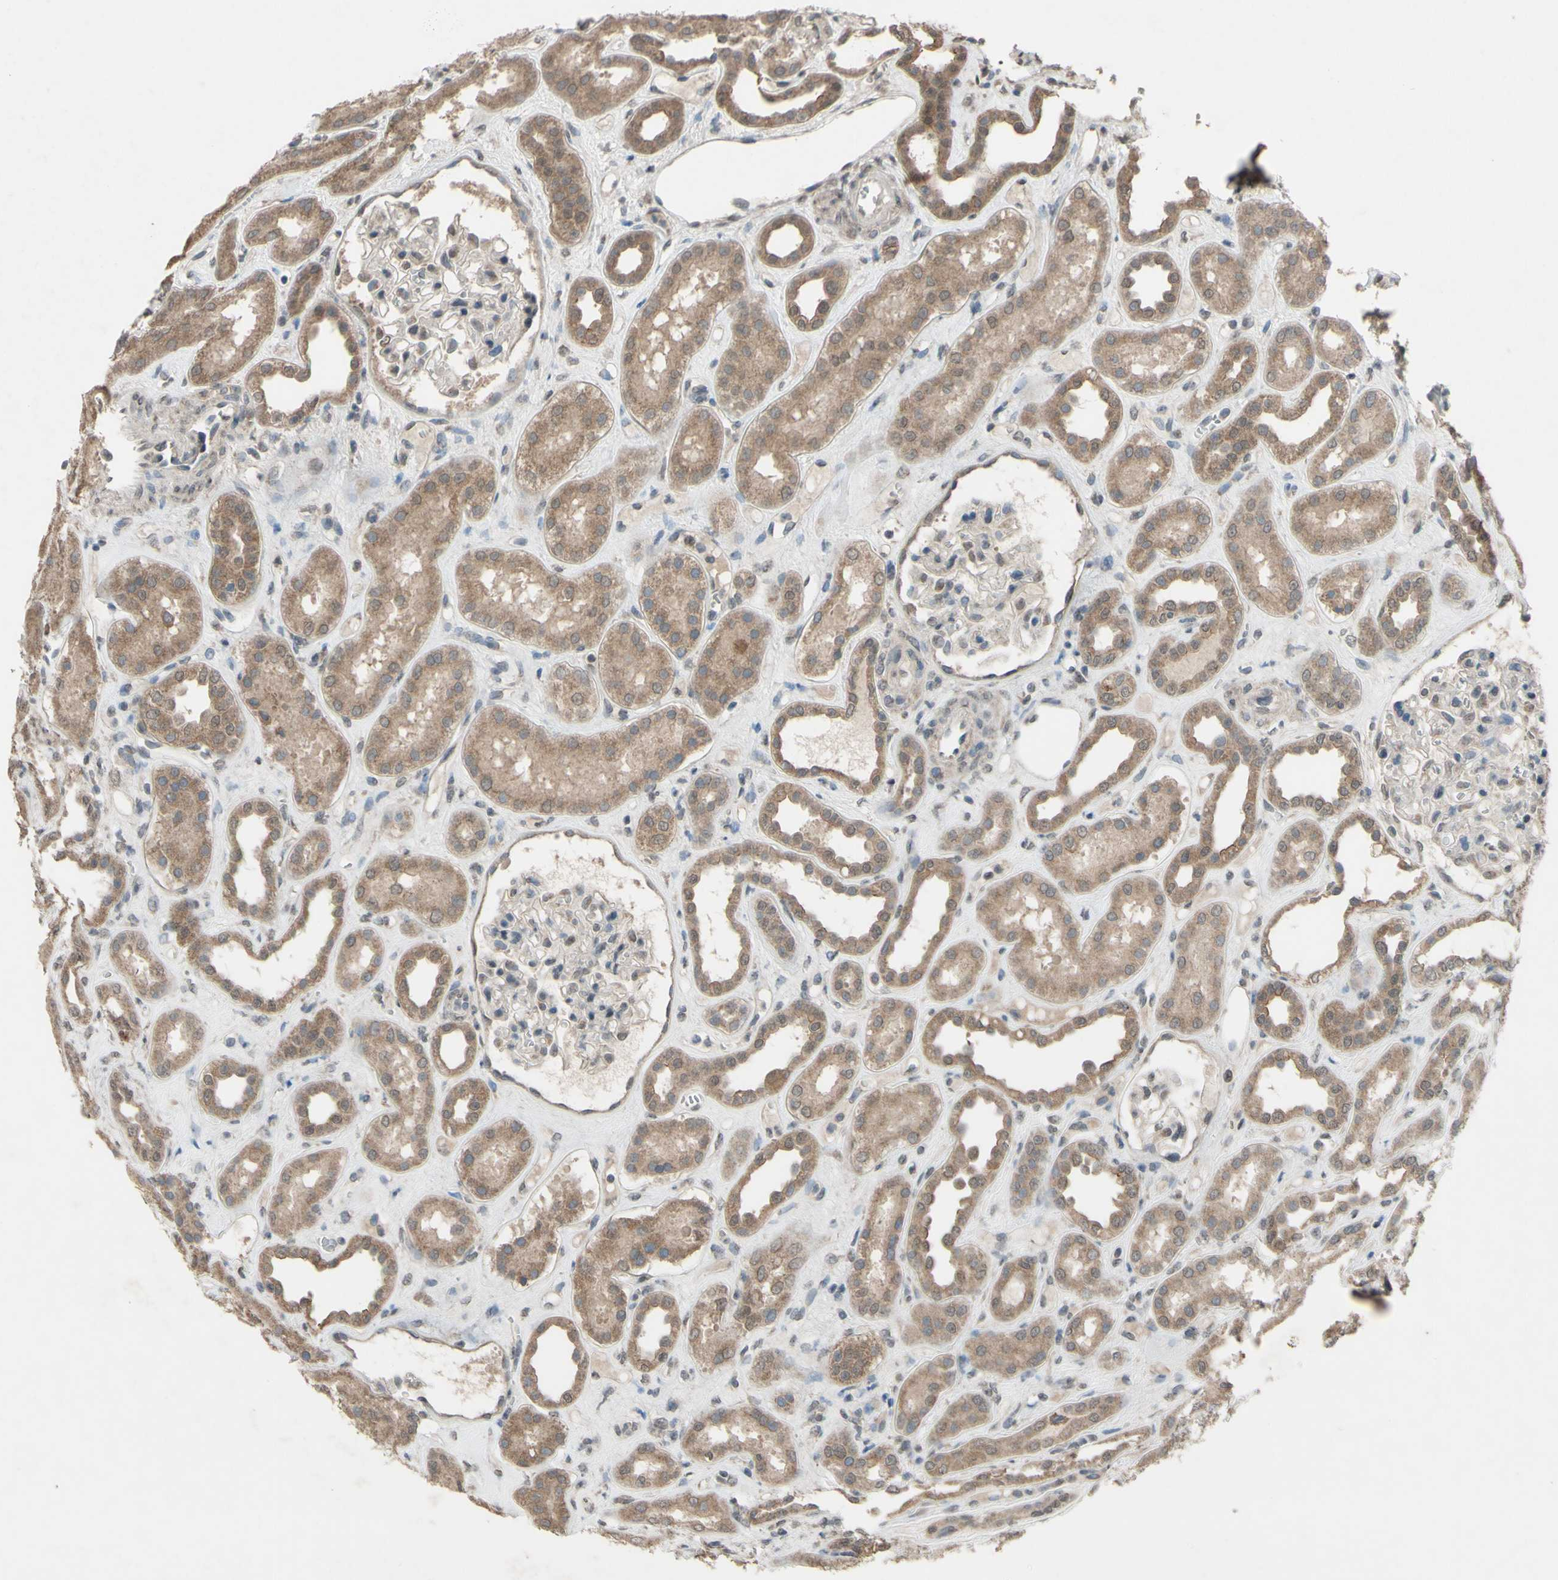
{"staining": {"intensity": "weak", "quantity": "<25%", "location": "cytoplasmic/membranous"}, "tissue": "kidney", "cell_type": "Cells in glomeruli", "image_type": "normal", "snomed": [{"axis": "morphology", "description": "Normal tissue, NOS"}, {"axis": "topography", "description": "Kidney"}], "caption": "Immunohistochemical staining of unremarkable human kidney reveals no significant expression in cells in glomeruli.", "gene": "CDCP1", "patient": {"sex": "male", "age": 59}}